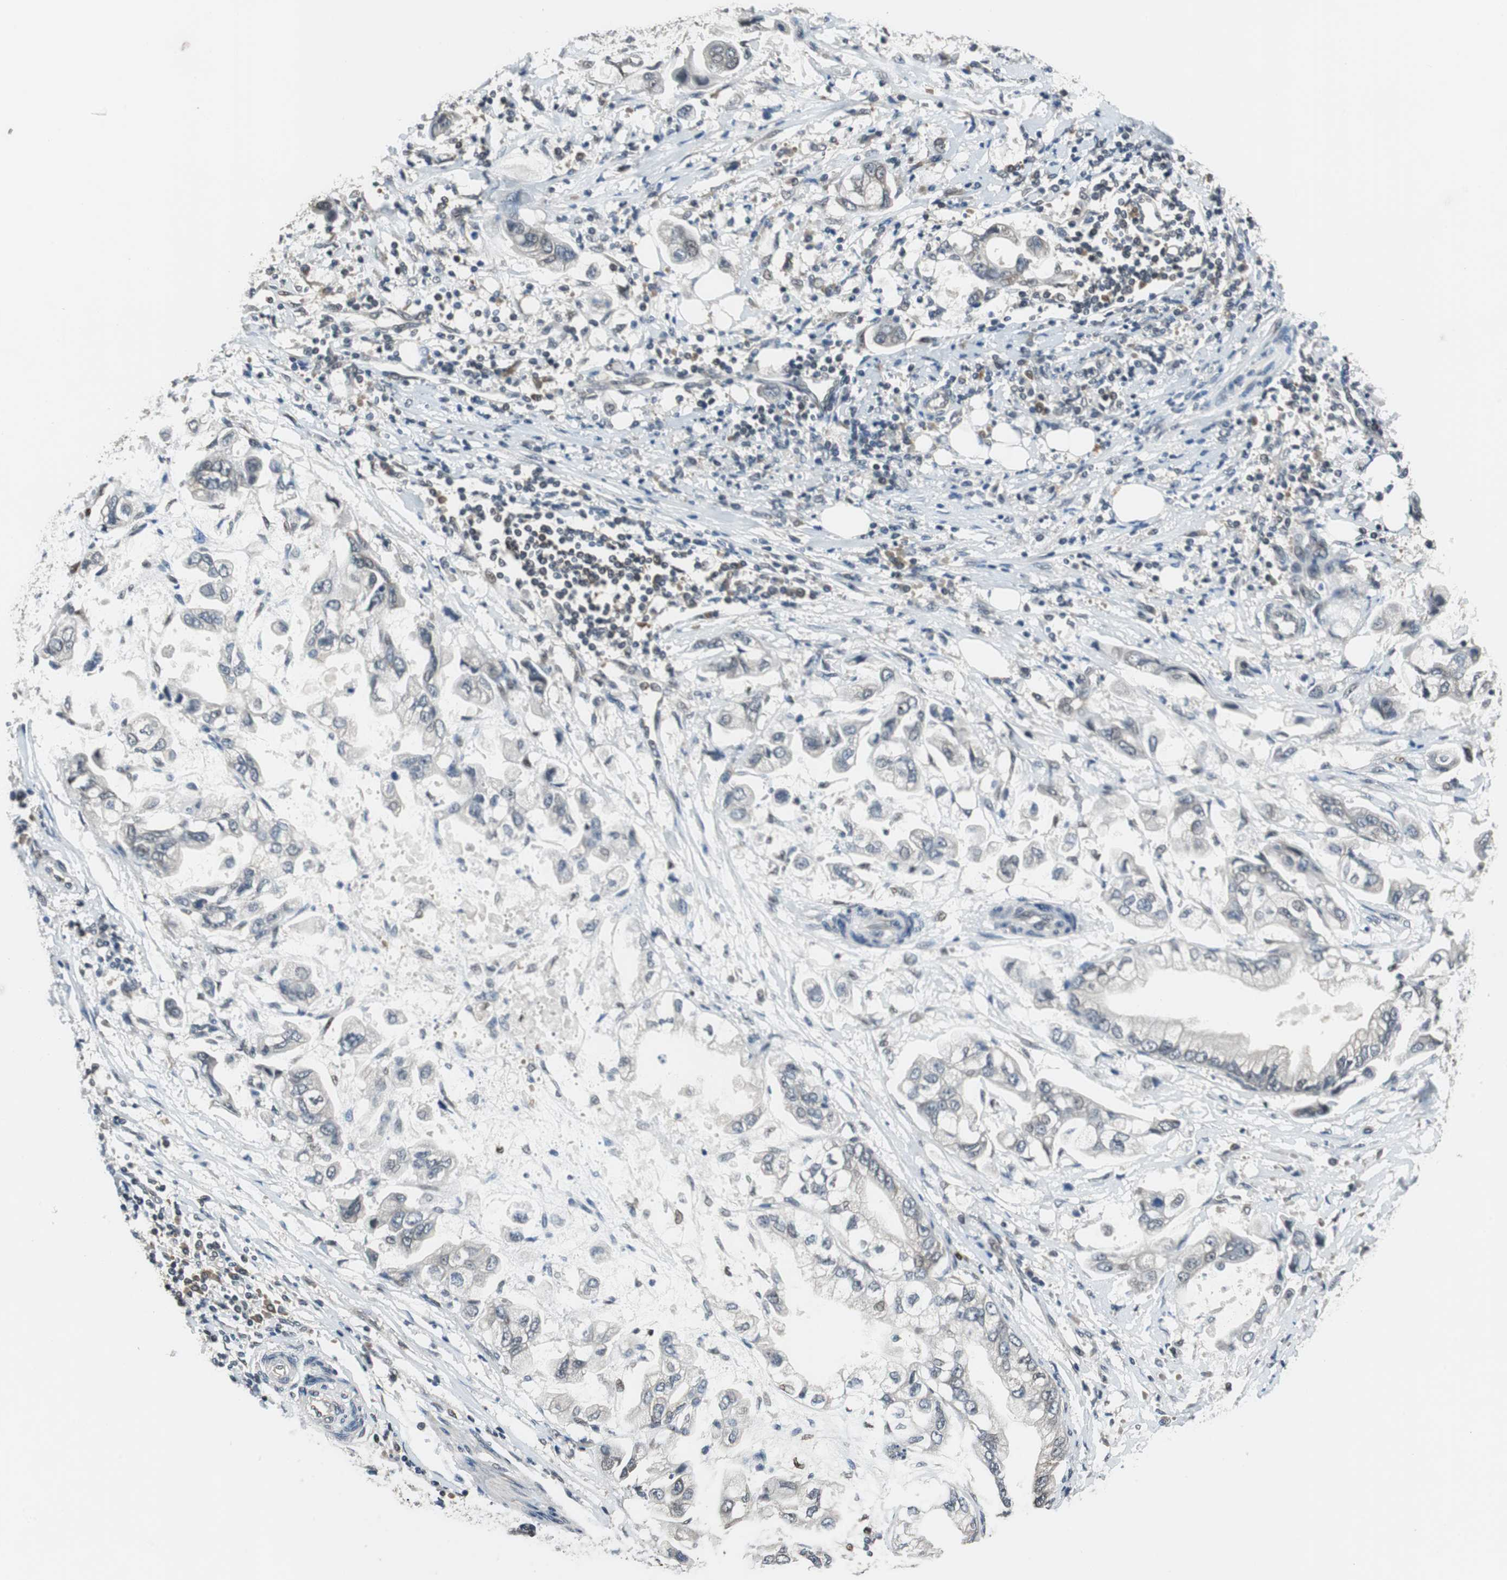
{"staining": {"intensity": "negative", "quantity": "none", "location": "none"}, "tissue": "stomach cancer", "cell_type": "Tumor cells", "image_type": "cancer", "snomed": [{"axis": "morphology", "description": "Adenocarcinoma, NOS"}, {"axis": "topography", "description": "Stomach"}], "caption": "An image of human stomach cancer is negative for staining in tumor cells. (Stains: DAB (3,3'-diaminobenzidine) immunohistochemistry with hematoxylin counter stain, Microscopy: brightfield microscopy at high magnification).", "gene": "MAFB", "patient": {"sex": "male", "age": 62}}